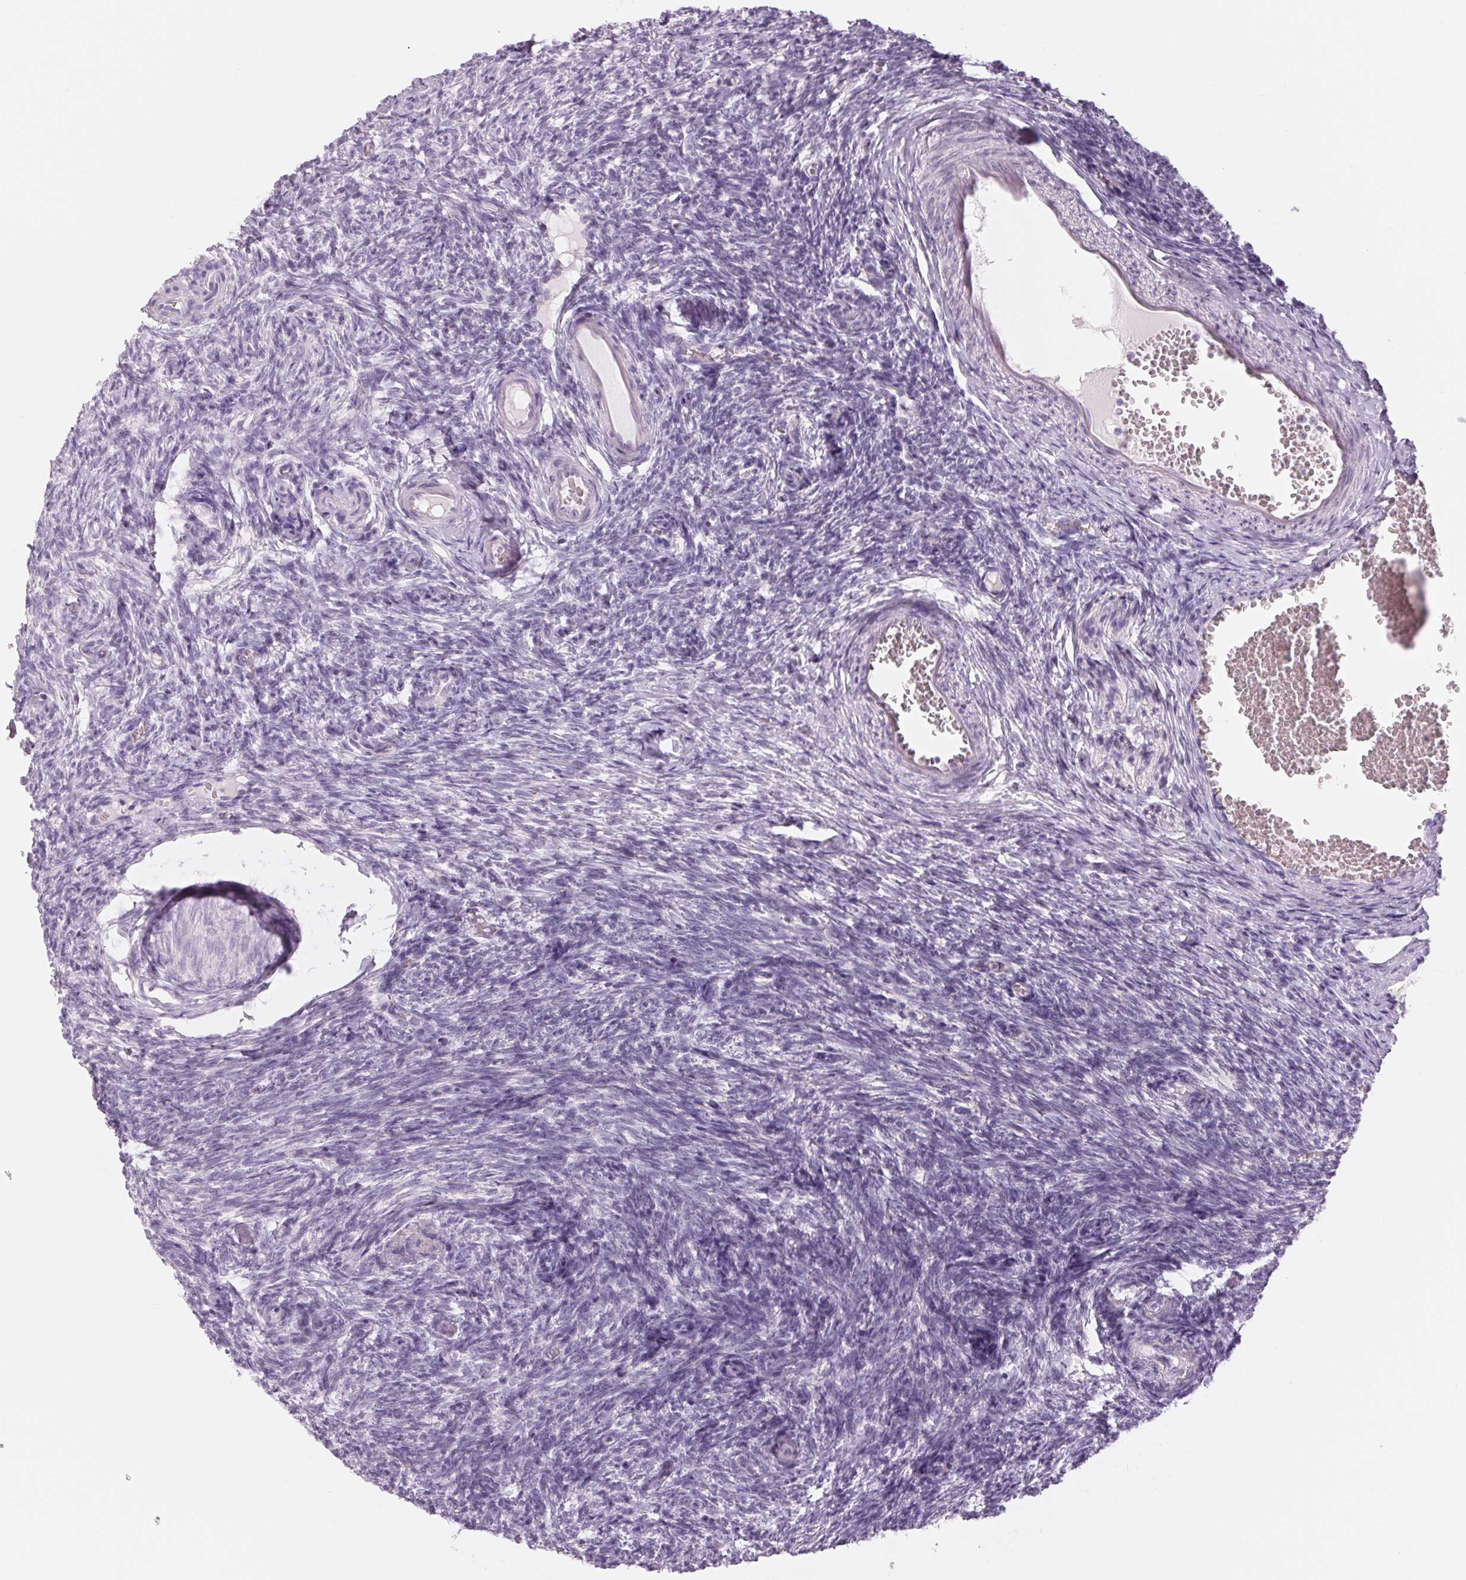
{"staining": {"intensity": "negative", "quantity": "none", "location": "none"}, "tissue": "ovary", "cell_type": "Follicle cells", "image_type": "normal", "snomed": [{"axis": "morphology", "description": "Normal tissue, NOS"}, {"axis": "topography", "description": "Ovary"}], "caption": "This is an immunohistochemistry micrograph of normal ovary. There is no staining in follicle cells.", "gene": "GALNT7", "patient": {"sex": "female", "age": 39}}